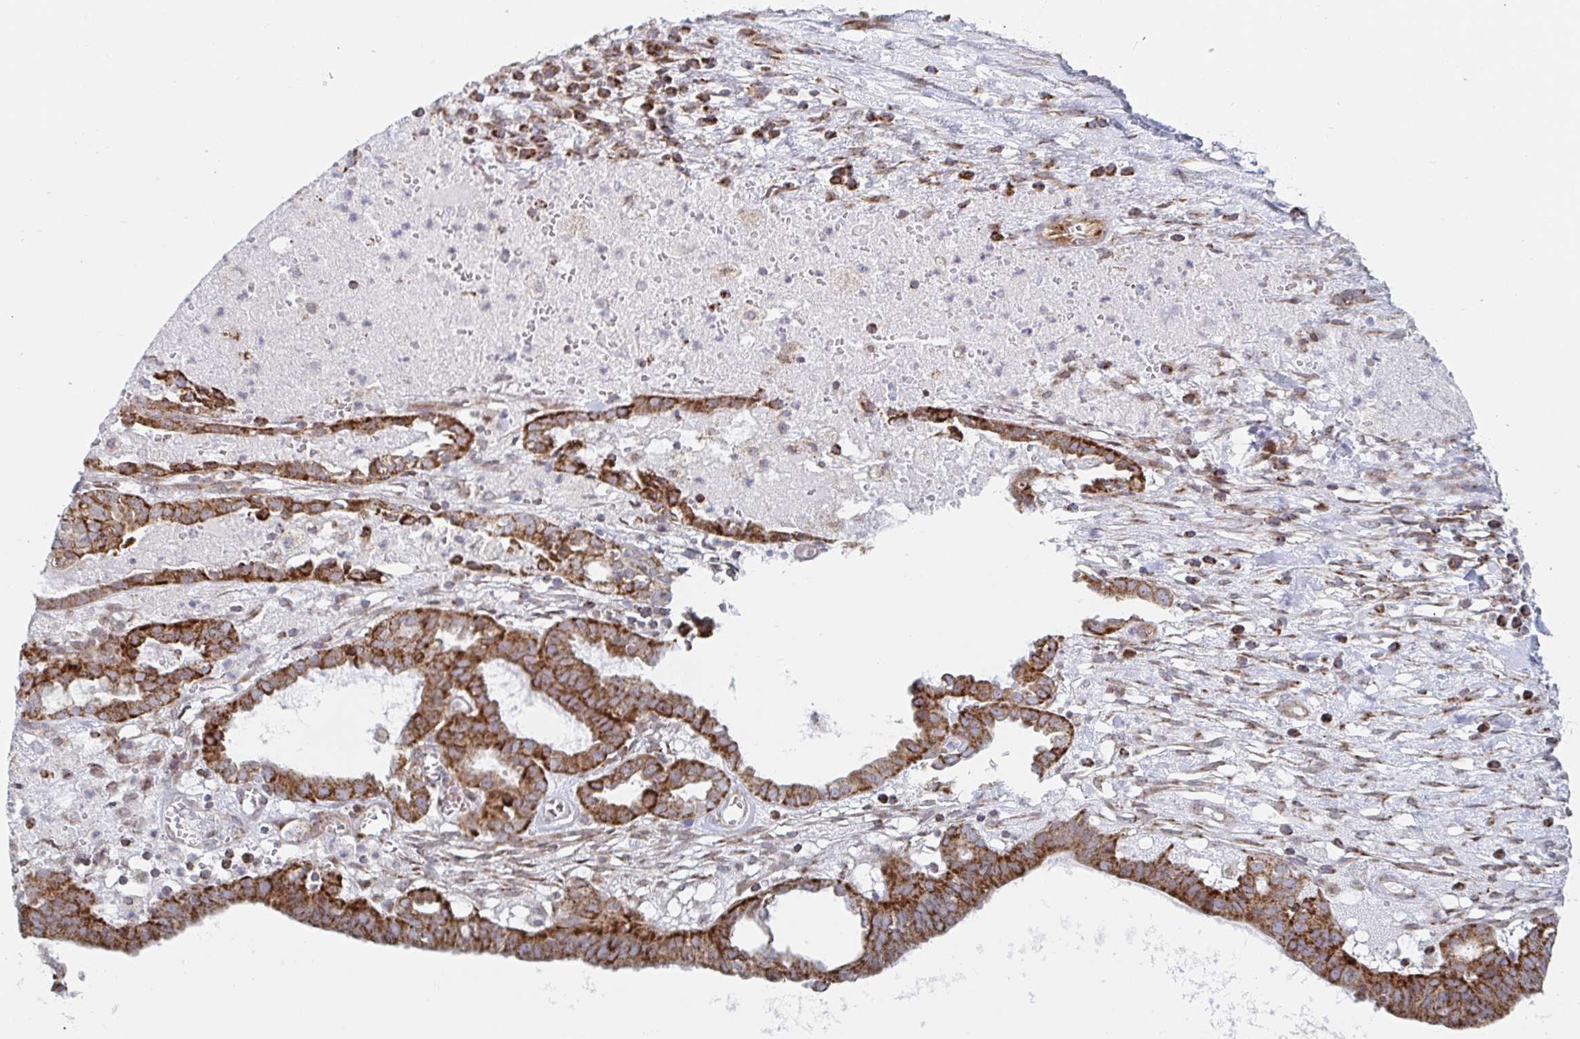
{"staining": {"intensity": "strong", "quantity": ">75%", "location": "cytoplasmic/membranous"}, "tissue": "ovarian cancer", "cell_type": "Tumor cells", "image_type": "cancer", "snomed": [{"axis": "morphology", "description": "Carcinoma, endometroid"}, {"axis": "topography", "description": "Ovary"}], "caption": "The immunohistochemical stain labels strong cytoplasmic/membranous expression in tumor cells of endometroid carcinoma (ovarian) tissue.", "gene": "STARD8", "patient": {"sex": "female", "age": 64}}